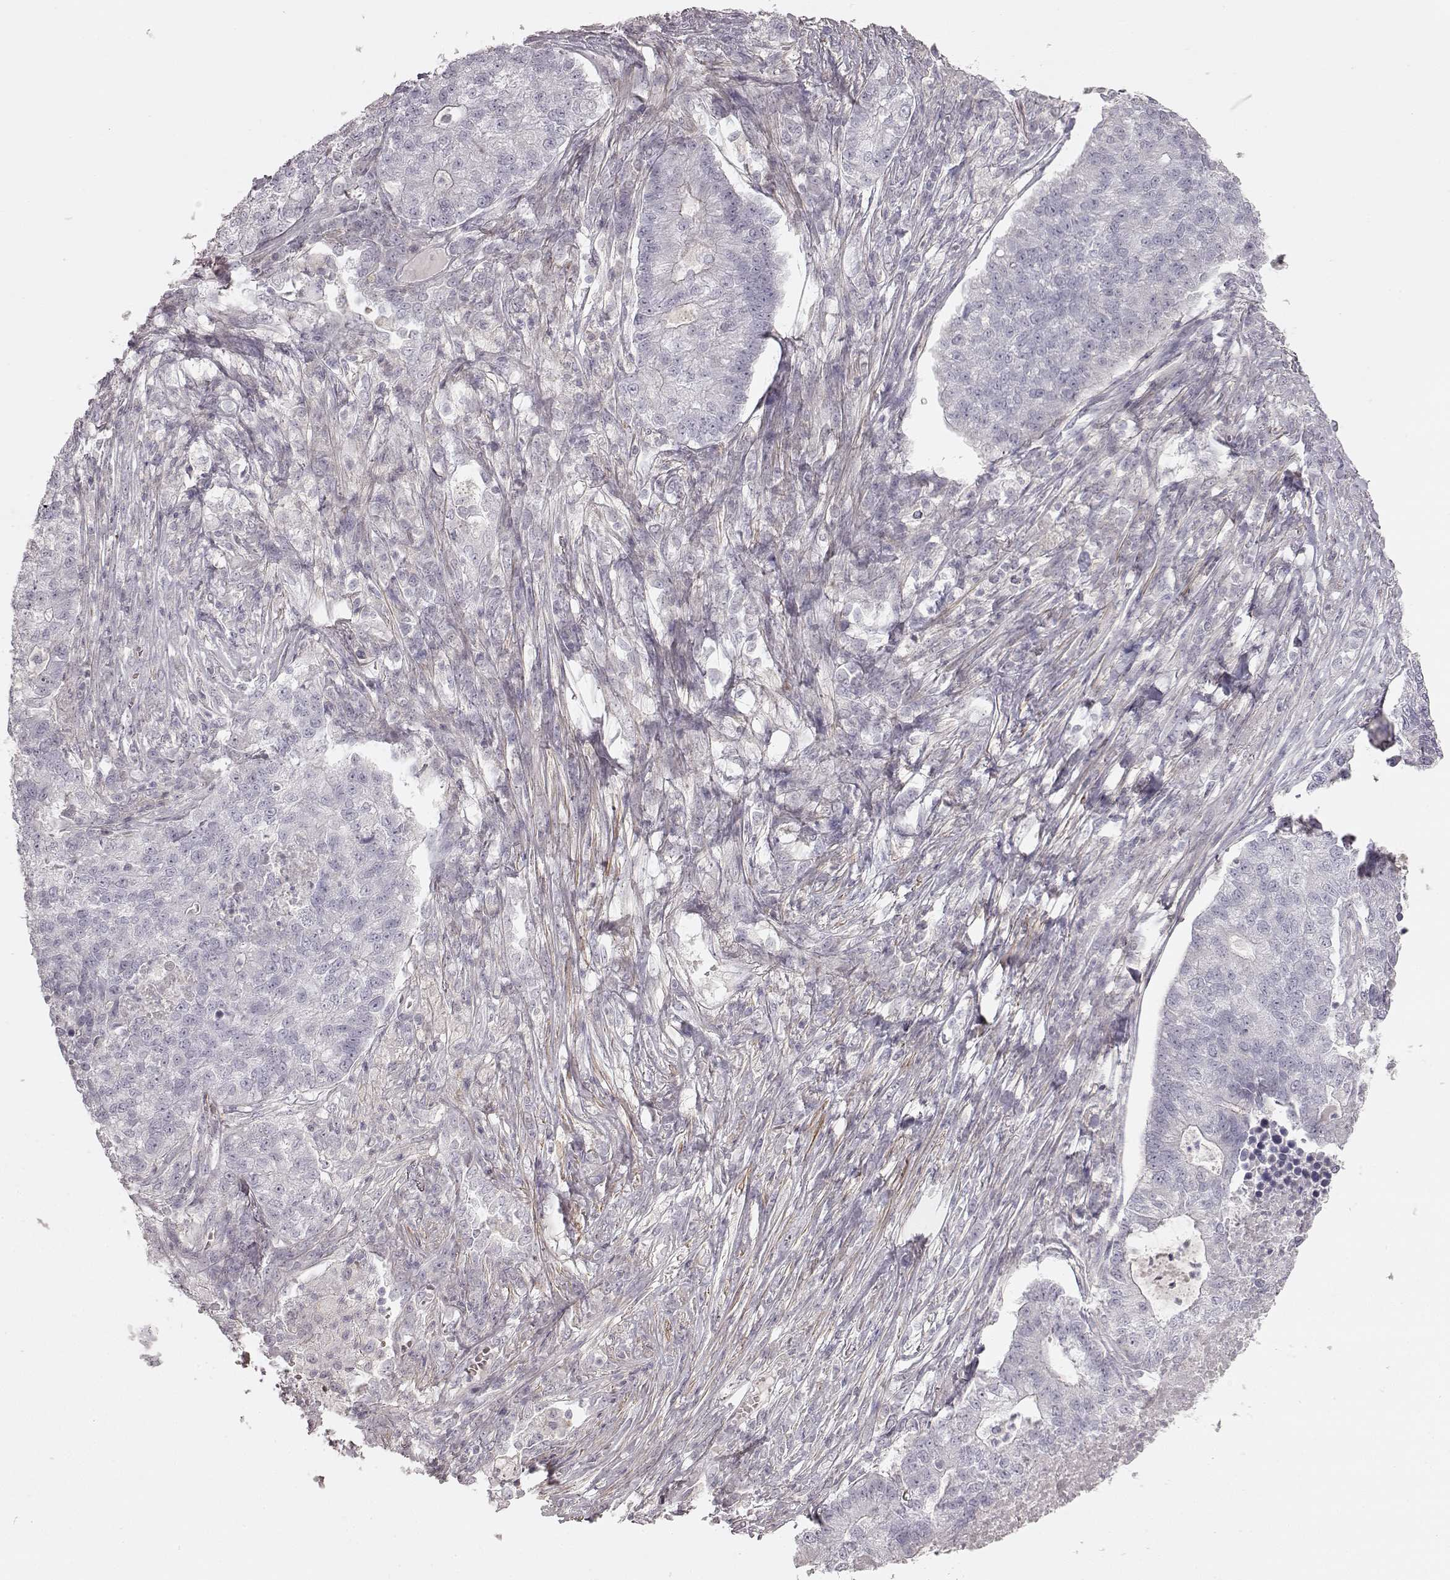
{"staining": {"intensity": "negative", "quantity": "none", "location": "none"}, "tissue": "lung cancer", "cell_type": "Tumor cells", "image_type": "cancer", "snomed": [{"axis": "morphology", "description": "Adenocarcinoma, NOS"}, {"axis": "topography", "description": "Lung"}], "caption": "Lung cancer (adenocarcinoma) was stained to show a protein in brown. There is no significant positivity in tumor cells.", "gene": "PRLHR", "patient": {"sex": "male", "age": 57}}